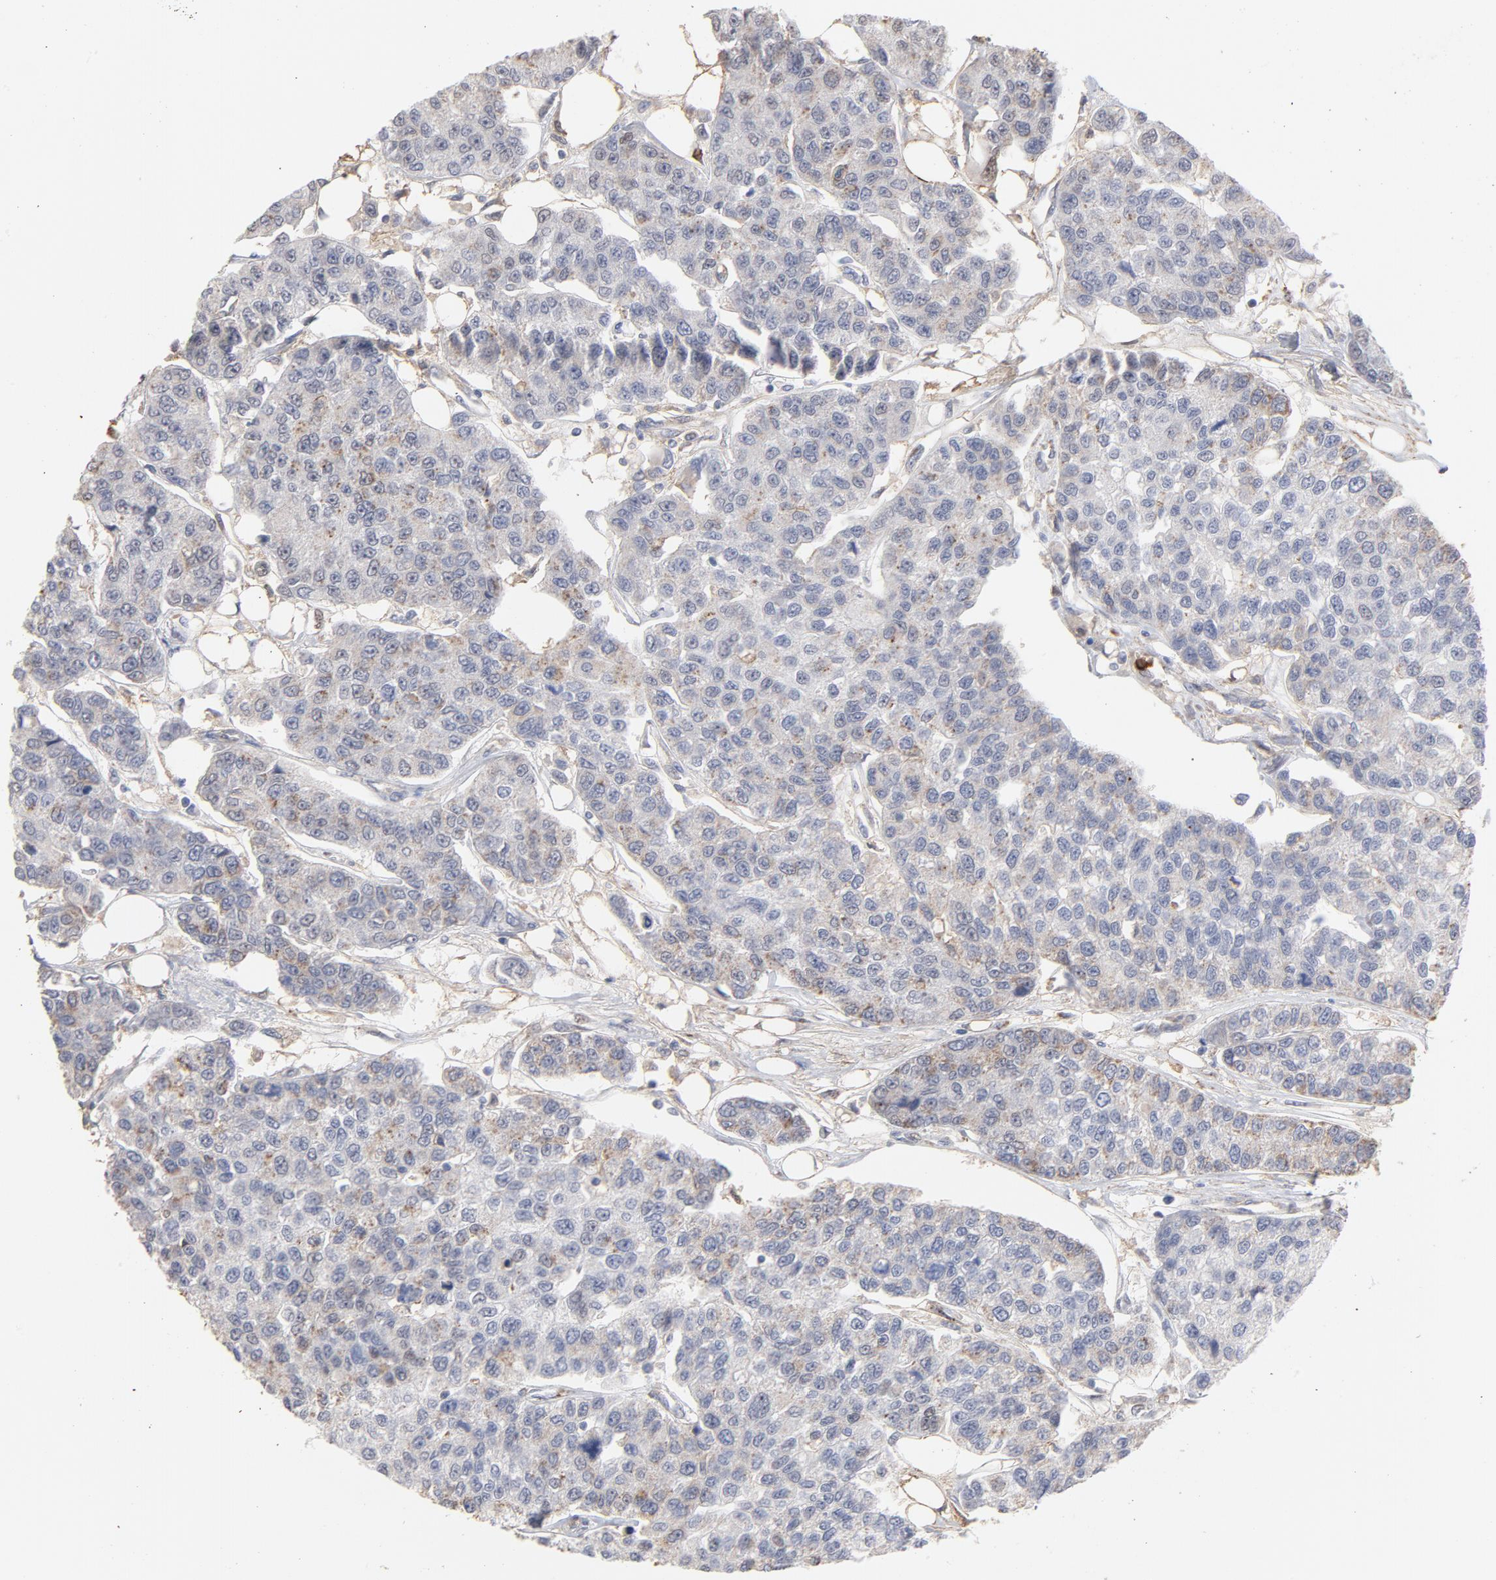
{"staining": {"intensity": "moderate", "quantity": "<25%", "location": "cytoplasmic/membranous"}, "tissue": "breast cancer", "cell_type": "Tumor cells", "image_type": "cancer", "snomed": [{"axis": "morphology", "description": "Duct carcinoma"}, {"axis": "topography", "description": "Breast"}], "caption": "Immunohistochemical staining of human breast cancer reveals low levels of moderate cytoplasmic/membranous protein staining in about <25% of tumor cells. The protein is shown in brown color, while the nuclei are stained blue.", "gene": "PNMA1", "patient": {"sex": "female", "age": 51}}